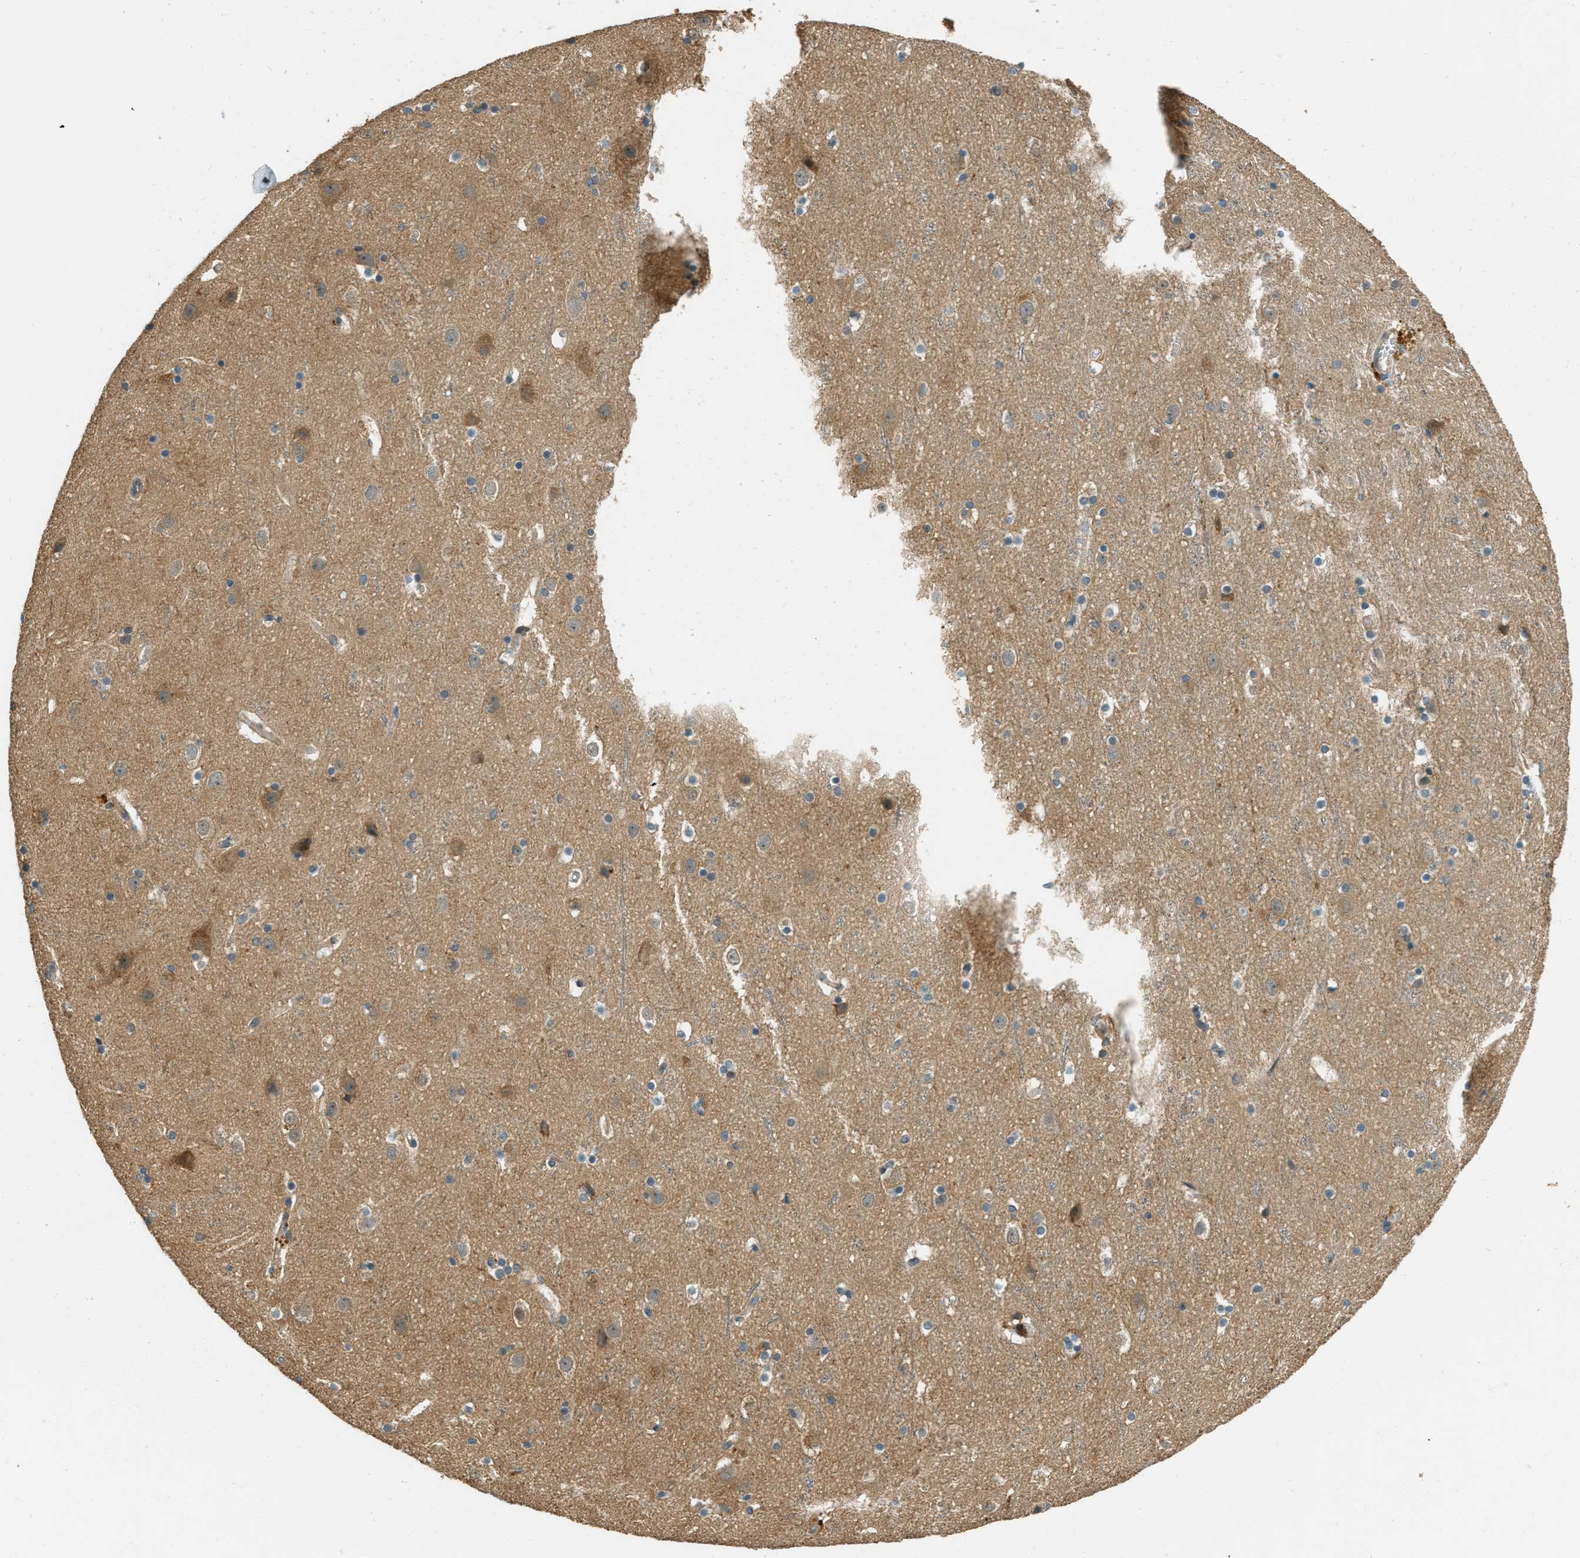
{"staining": {"intensity": "weak", "quantity": ">75%", "location": "cytoplasmic/membranous"}, "tissue": "cerebral cortex", "cell_type": "Endothelial cells", "image_type": "normal", "snomed": [{"axis": "morphology", "description": "Normal tissue, NOS"}, {"axis": "topography", "description": "Cerebral cortex"}], "caption": "Immunohistochemistry (DAB (3,3'-diaminobenzidine)) staining of benign cerebral cortex reveals weak cytoplasmic/membranous protein expression in approximately >75% of endothelial cells.", "gene": "PTPN23", "patient": {"sex": "male", "age": 45}}